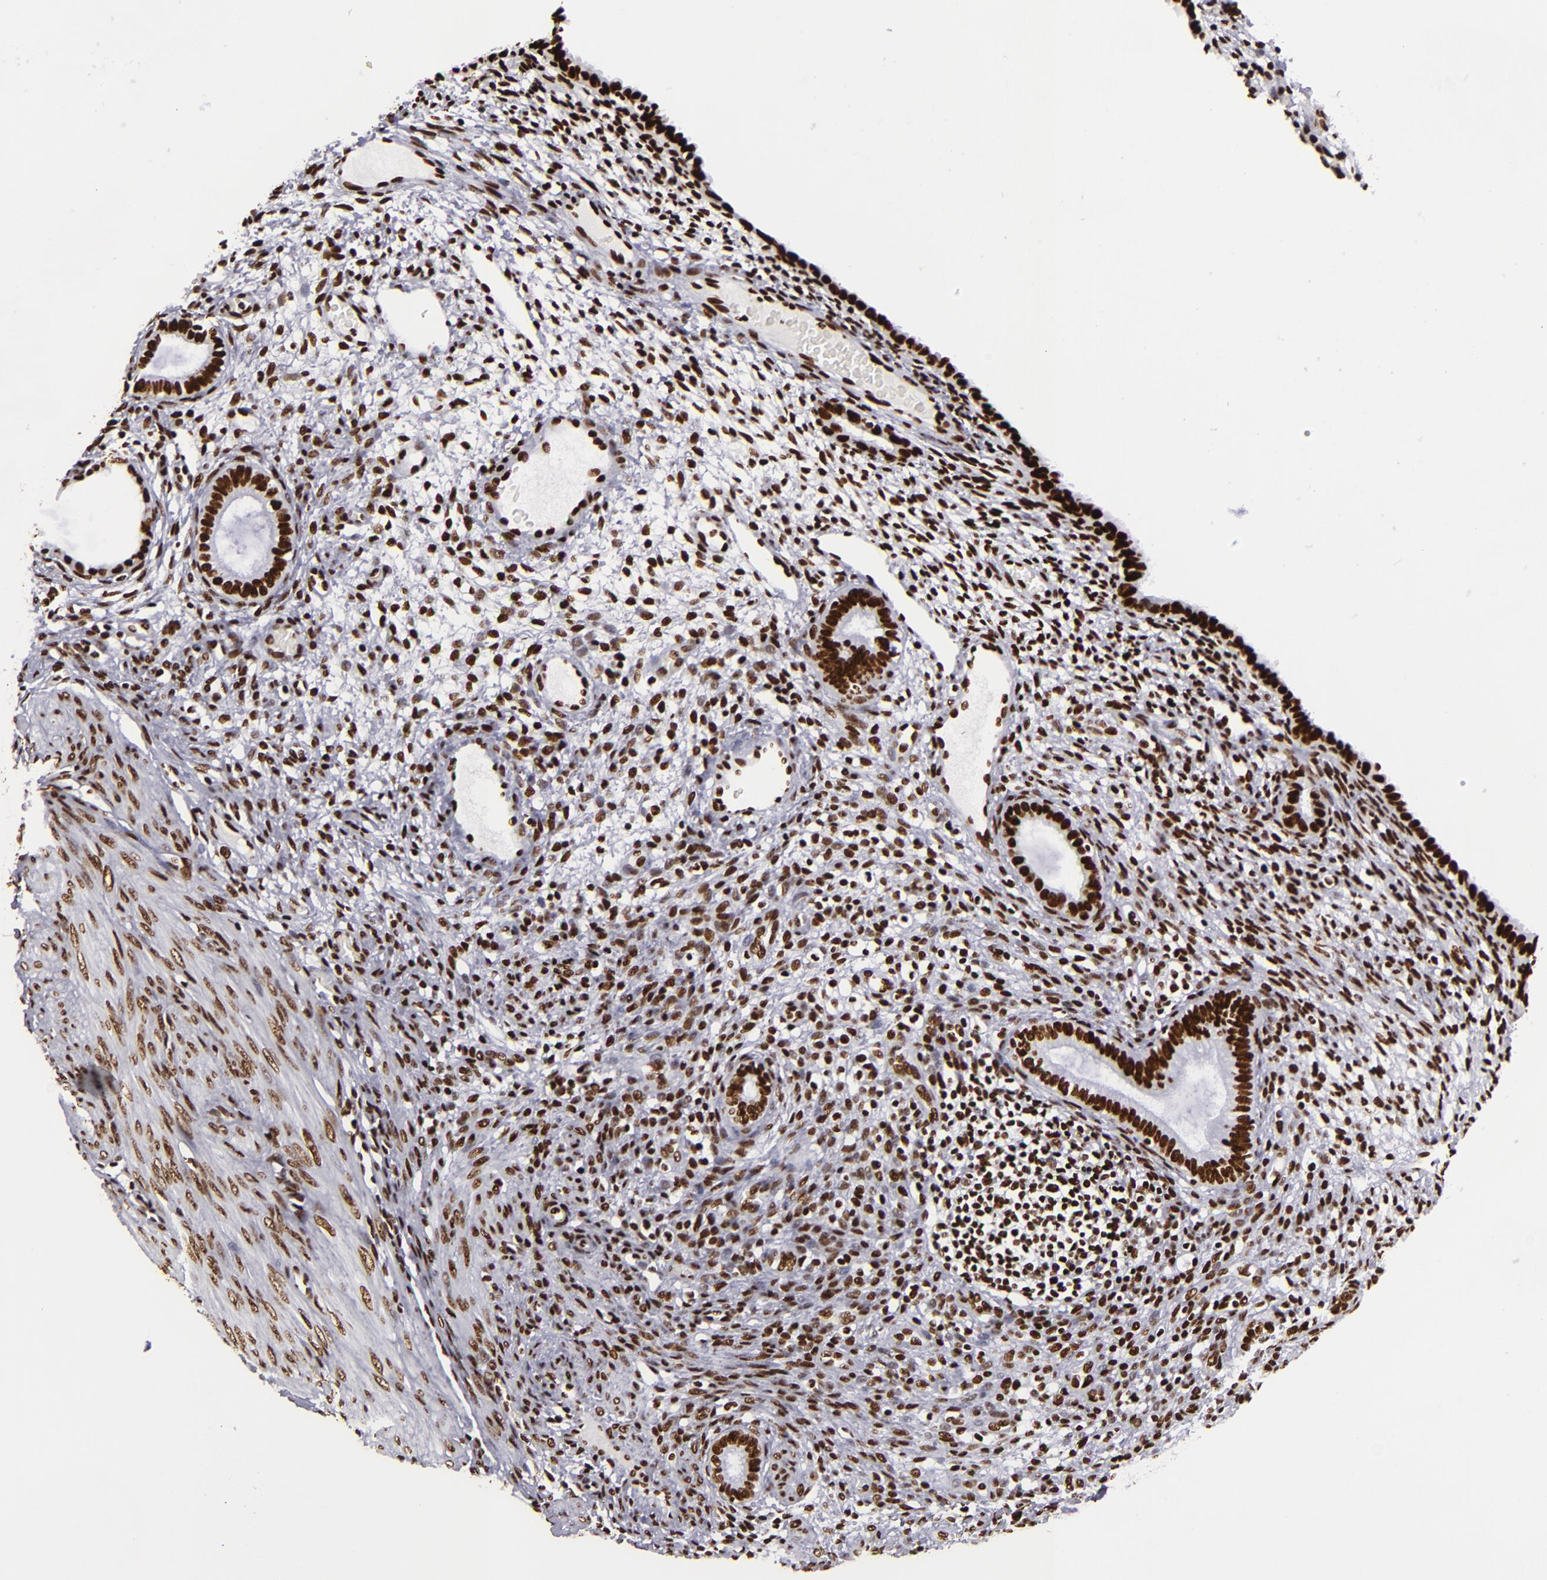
{"staining": {"intensity": "strong", "quantity": ">75%", "location": "nuclear"}, "tissue": "endometrium", "cell_type": "Cells in endometrial stroma", "image_type": "normal", "snomed": [{"axis": "morphology", "description": "Normal tissue, NOS"}, {"axis": "topography", "description": "Endometrium"}], "caption": "This micrograph exhibits benign endometrium stained with IHC to label a protein in brown. The nuclear of cells in endometrial stroma show strong positivity for the protein. Nuclei are counter-stained blue.", "gene": "SAFB", "patient": {"sex": "female", "age": 72}}